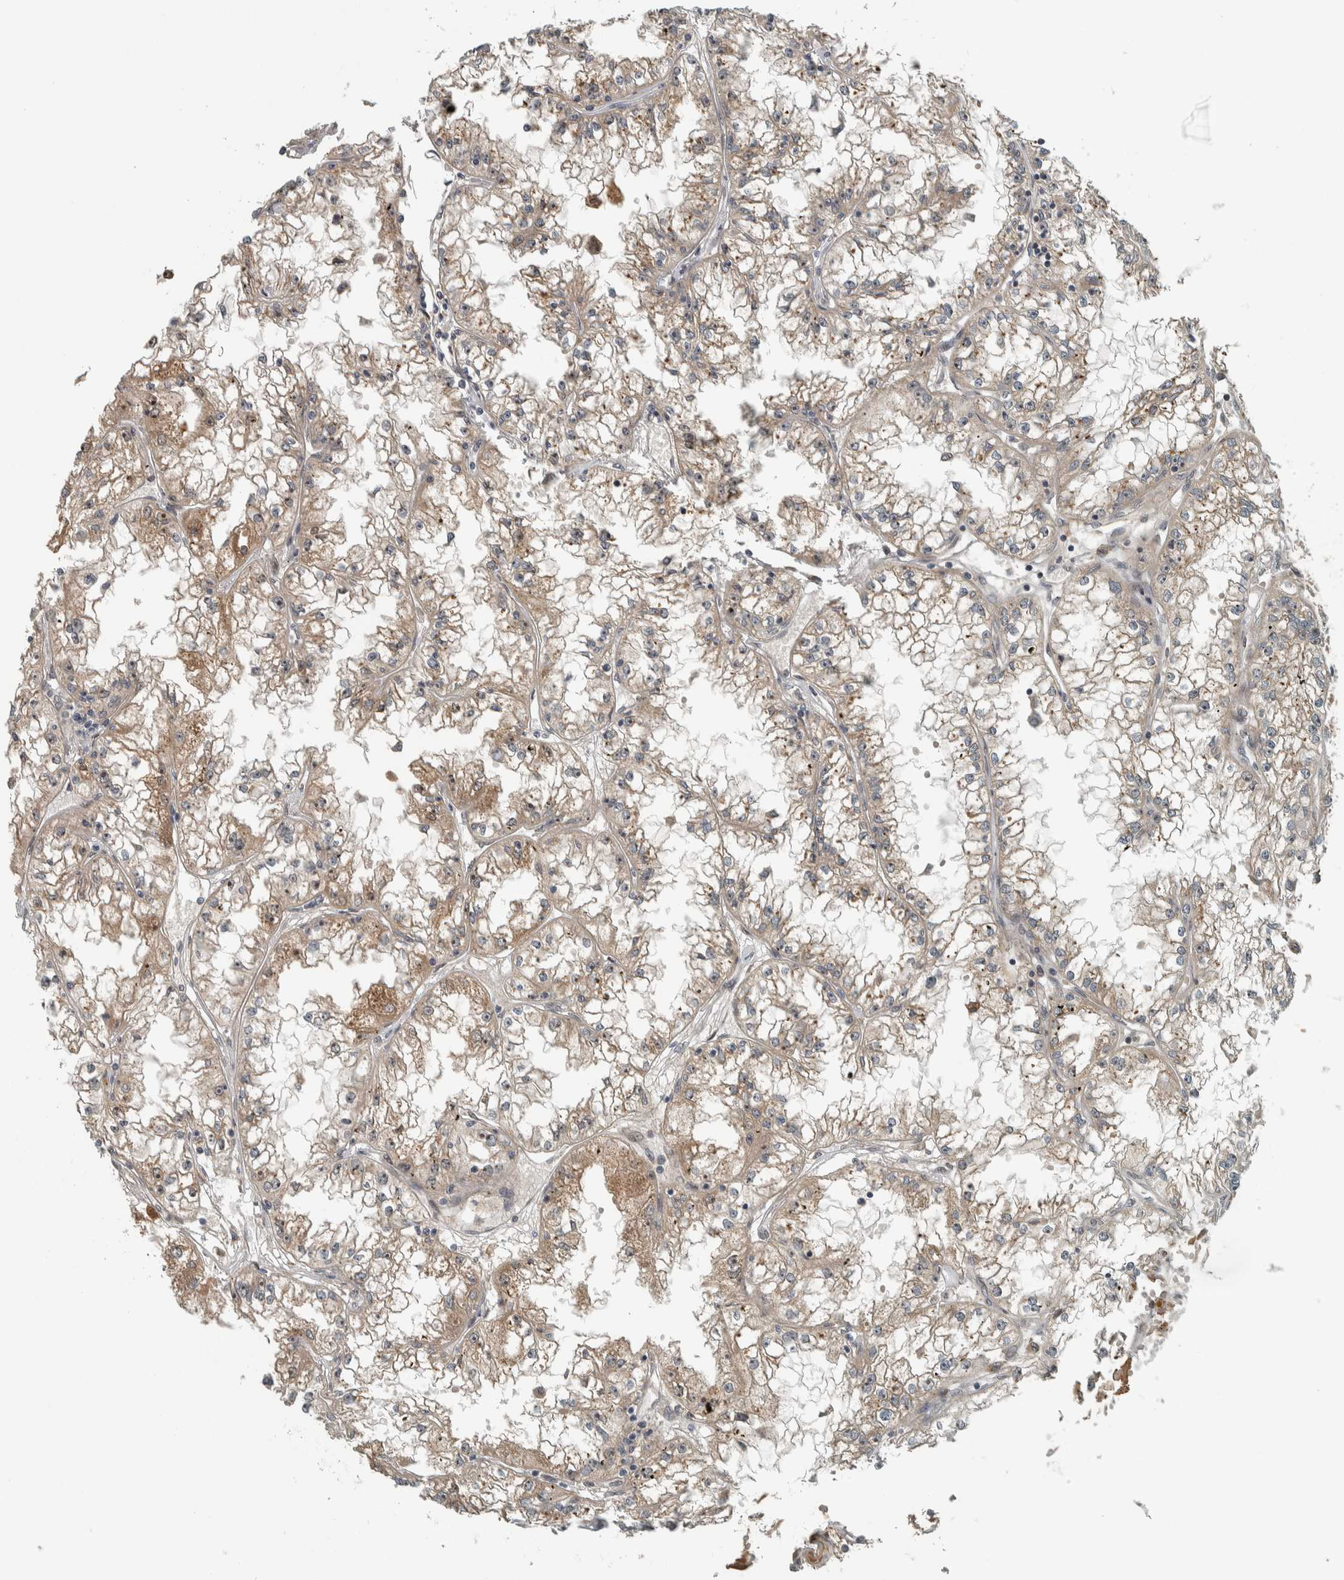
{"staining": {"intensity": "weak", "quantity": ">75%", "location": "cytoplasmic/membranous,nuclear"}, "tissue": "renal cancer", "cell_type": "Tumor cells", "image_type": "cancer", "snomed": [{"axis": "morphology", "description": "Adenocarcinoma, NOS"}, {"axis": "topography", "description": "Kidney"}], "caption": "A brown stain shows weak cytoplasmic/membranous and nuclear positivity of a protein in human renal cancer (adenocarcinoma) tumor cells. (brown staining indicates protein expression, while blue staining denotes nuclei).", "gene": "XPO5", "patient": {"sex": "male", "age": 56}}